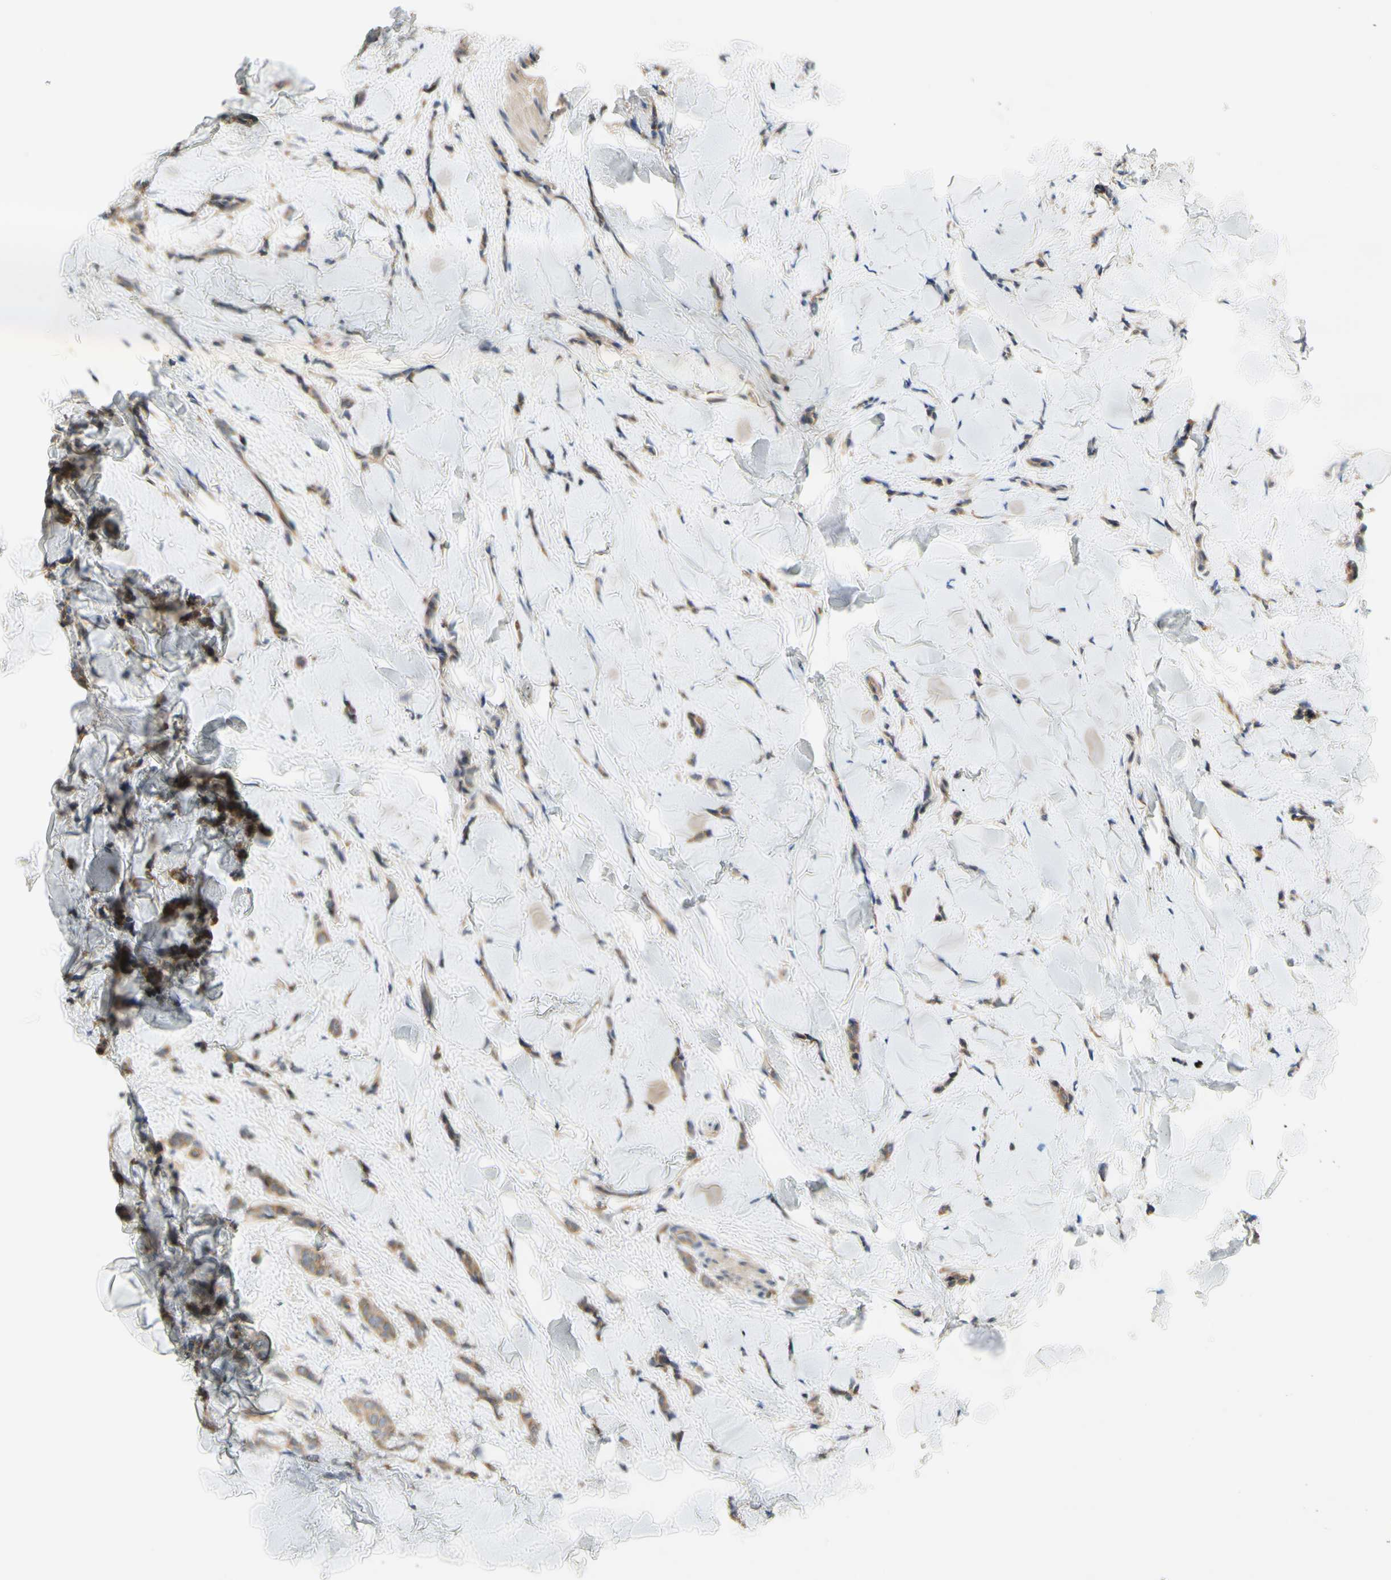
{"staining": {"intensity": "moderate", "quantity": ">75%", "location": "cytoplasmic/membranous"}, "tissue": "breast cancer", "cell_type": "Tumor cells", "image_type": "cancer", "snomed": [{"axis": "morphology", "description": "Lobular carcinoma"}, {"axis": "topography", "description": "Skin"}, {"axis": "topography", "description": "Breast"}], "caption": "Human breast cancer (lobular carcinoma) stained with a protein marker displays moderate staining in tumor cells.", "gene": "MBTPS2", "patient": {"sex": "female", "age": 46}}